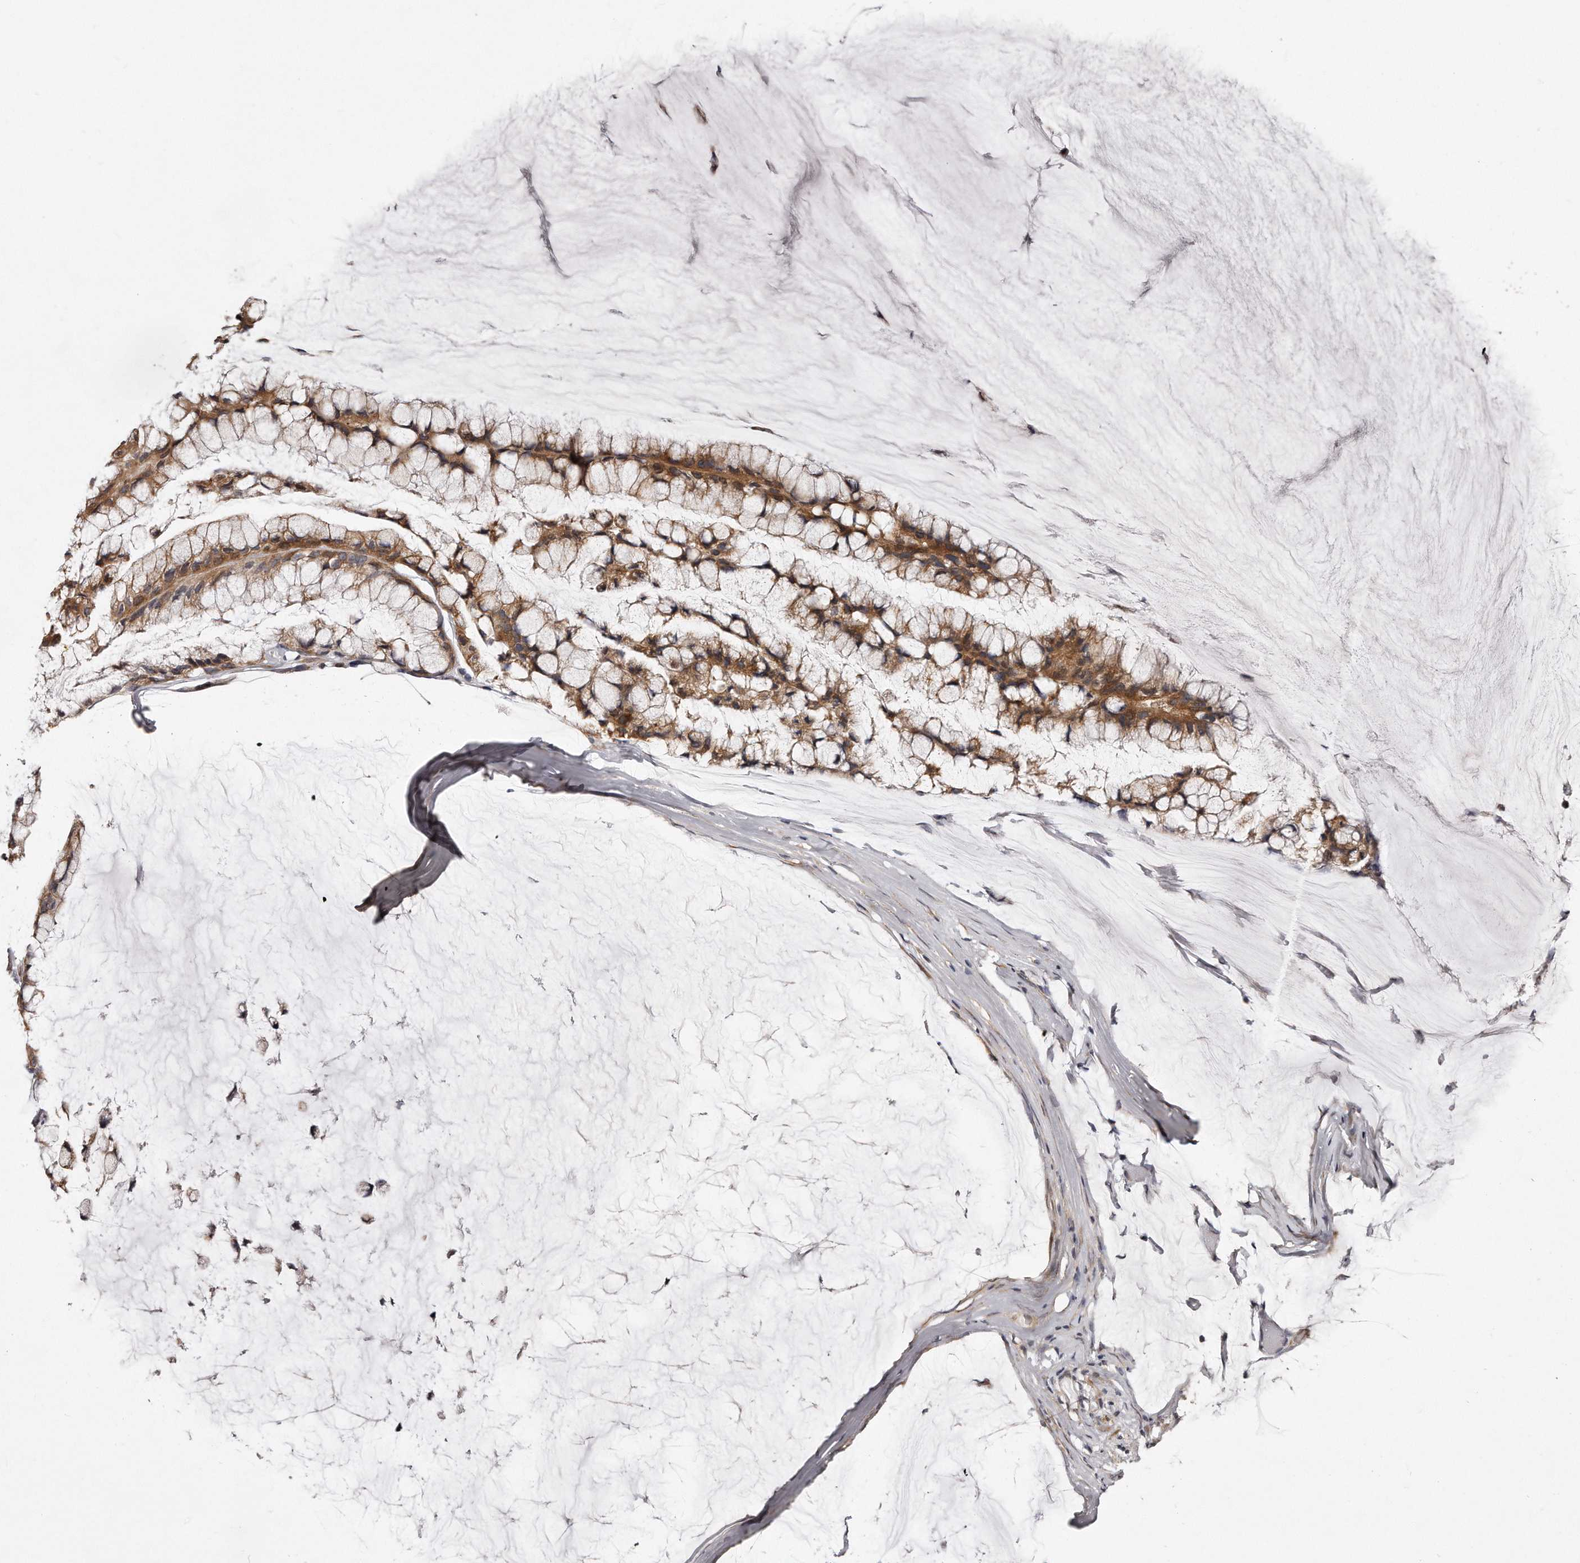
{"staining": {"intensity": "moderate", "quantity": ">75%", "location": "cytoplasmic/membranous"}, "tissue": "ovarian cancer", "cell_type": "Tumor cells", "image_type": "cancer", "snomed": [{"axis": "morphology", "description": "Cystadenocarcinoma, mucinous, NOS"}, {"axis": "topography", "description": "Ovary"}], "caption": "Ovarian mucinous cystadenocarcinoma tissue exhibits moderate cytoplasmic/membranous staining in about >75% of tumor cells, visualized by immunohistochemistry. The staining was performed using DAB, with brown indicating positive protein expression. Nuclei are stained blue with hematoxylin.", "gene": "TRAPPC14", "patient": {"sex": "female", "age": 39}}